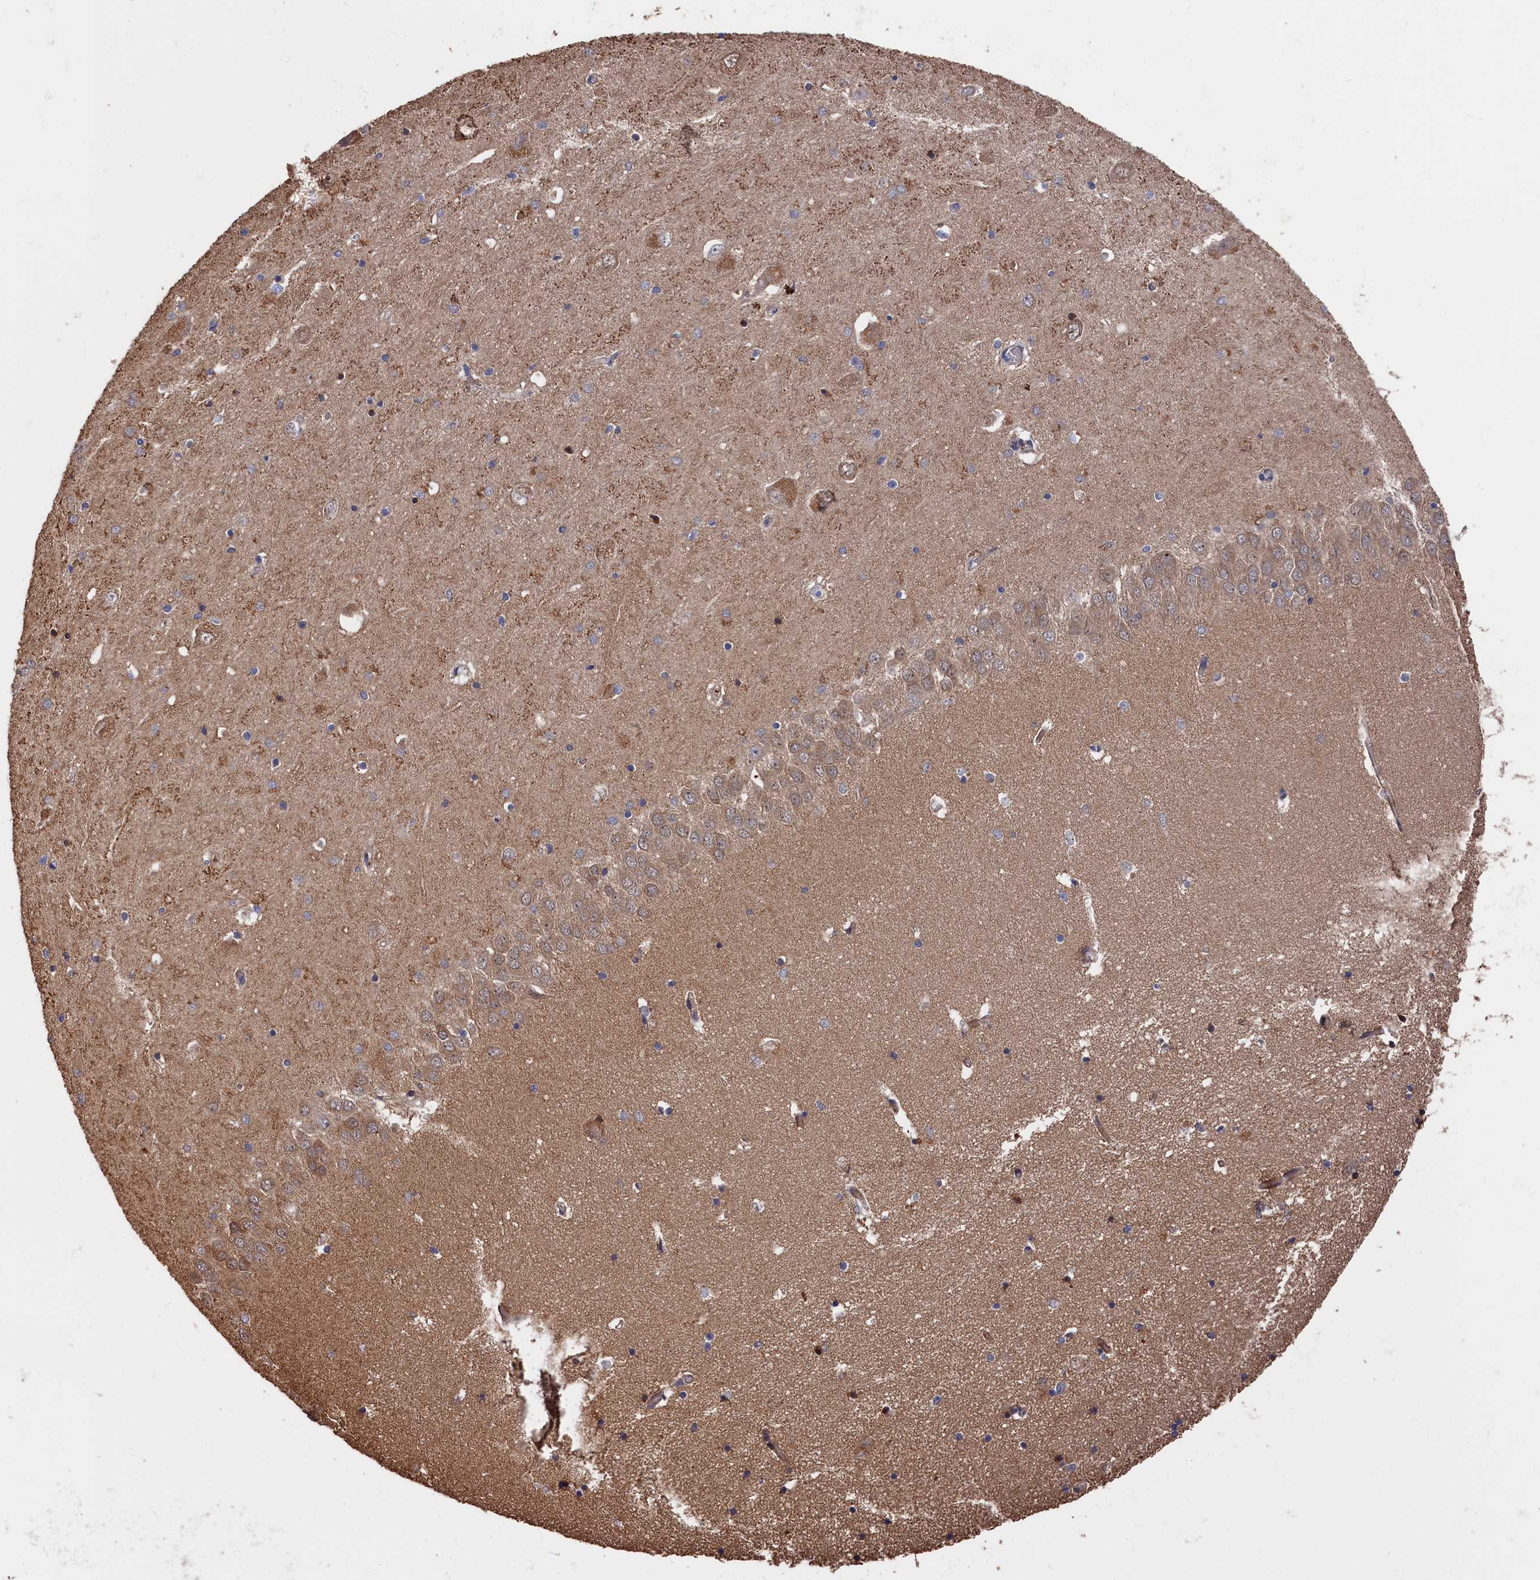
{"staining": {"intensity": "moderate", "quantity": "<25%", "location": "cytoplasmic/membranous"}, "tissue": "hippocampus", "cell_type": "Glial cells", "image_type": "normal", "snomed": [{"axis": "morphology", "description": "Normal tissue, NOS"}, {"axis": "topography", "description": "Hippocampus"}], "caption": "Glial cells display moderate cytoplasmic/membranous positivity in approximately <25% of cells in unremarkable hippocampus. The staining was performed using DAB to visualize the protein expression in brown, while the nuclei were stained in blue with hematoxylin (Magnification: 20x).", "gene": "RMI2", "patient": {"sex": "male", "age": 70}}